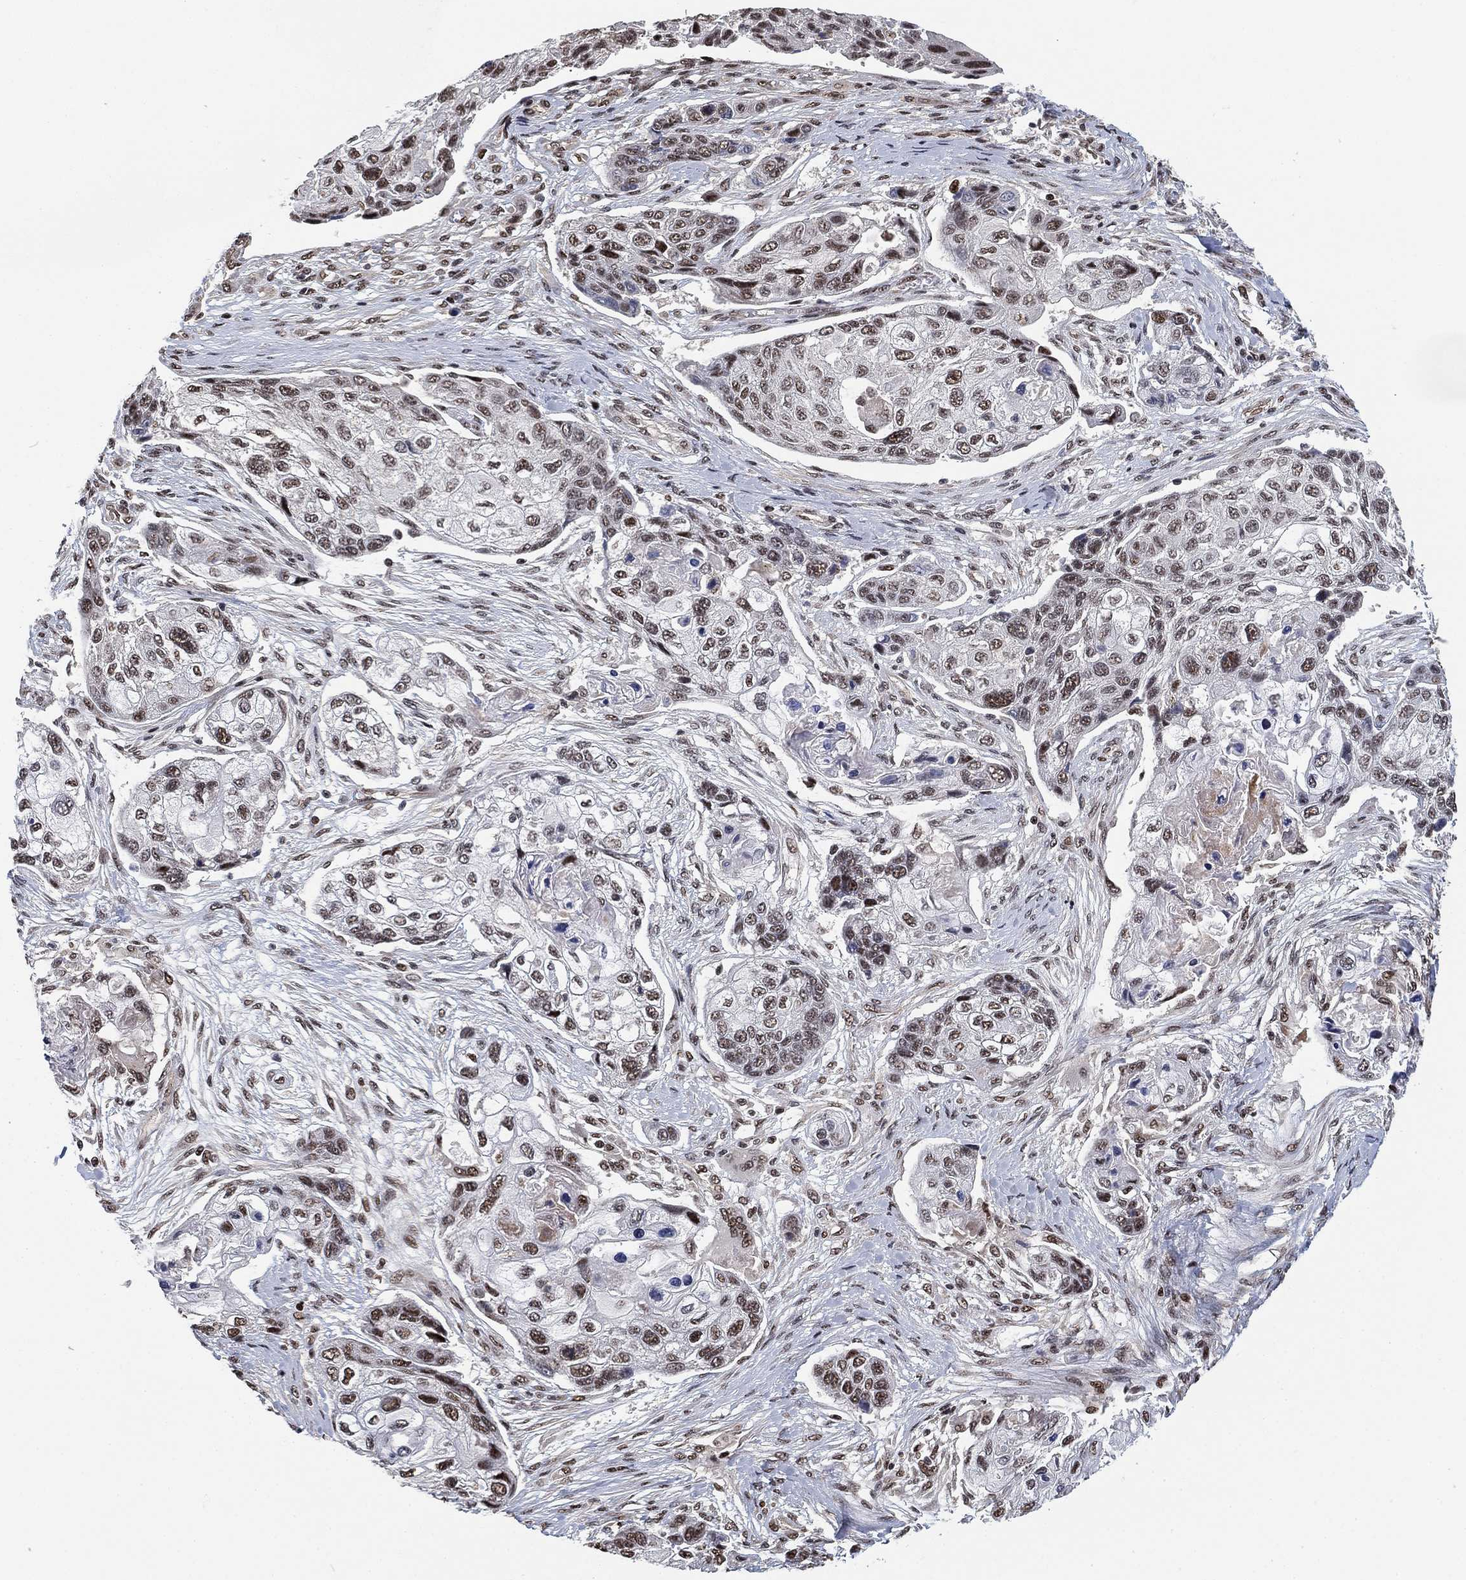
{"staining": {"intensity": "moderate", "quantity": "25%-75%", "location": "nuclear"}, "tissue": "lung cancer", "cell_type": "Tumor cells", "image_type": "cancer", "snomed": [{"axis": "morphology", "description": "Squamous cell carcinoma, NOS"}, {"axis": "topography", "description": "Lung"}], "caption": "IHC histopathology image of neoplastic tissue: human lung cancer stained using immunohistochemistry (IHC) shows medium levels of moderate protein expression localized specifically in the nuclear of tumor cells, appearing as a nuclear brown color.", "gene": "ZSCAN30", "patient": {"sex": "male", "age": 69}}